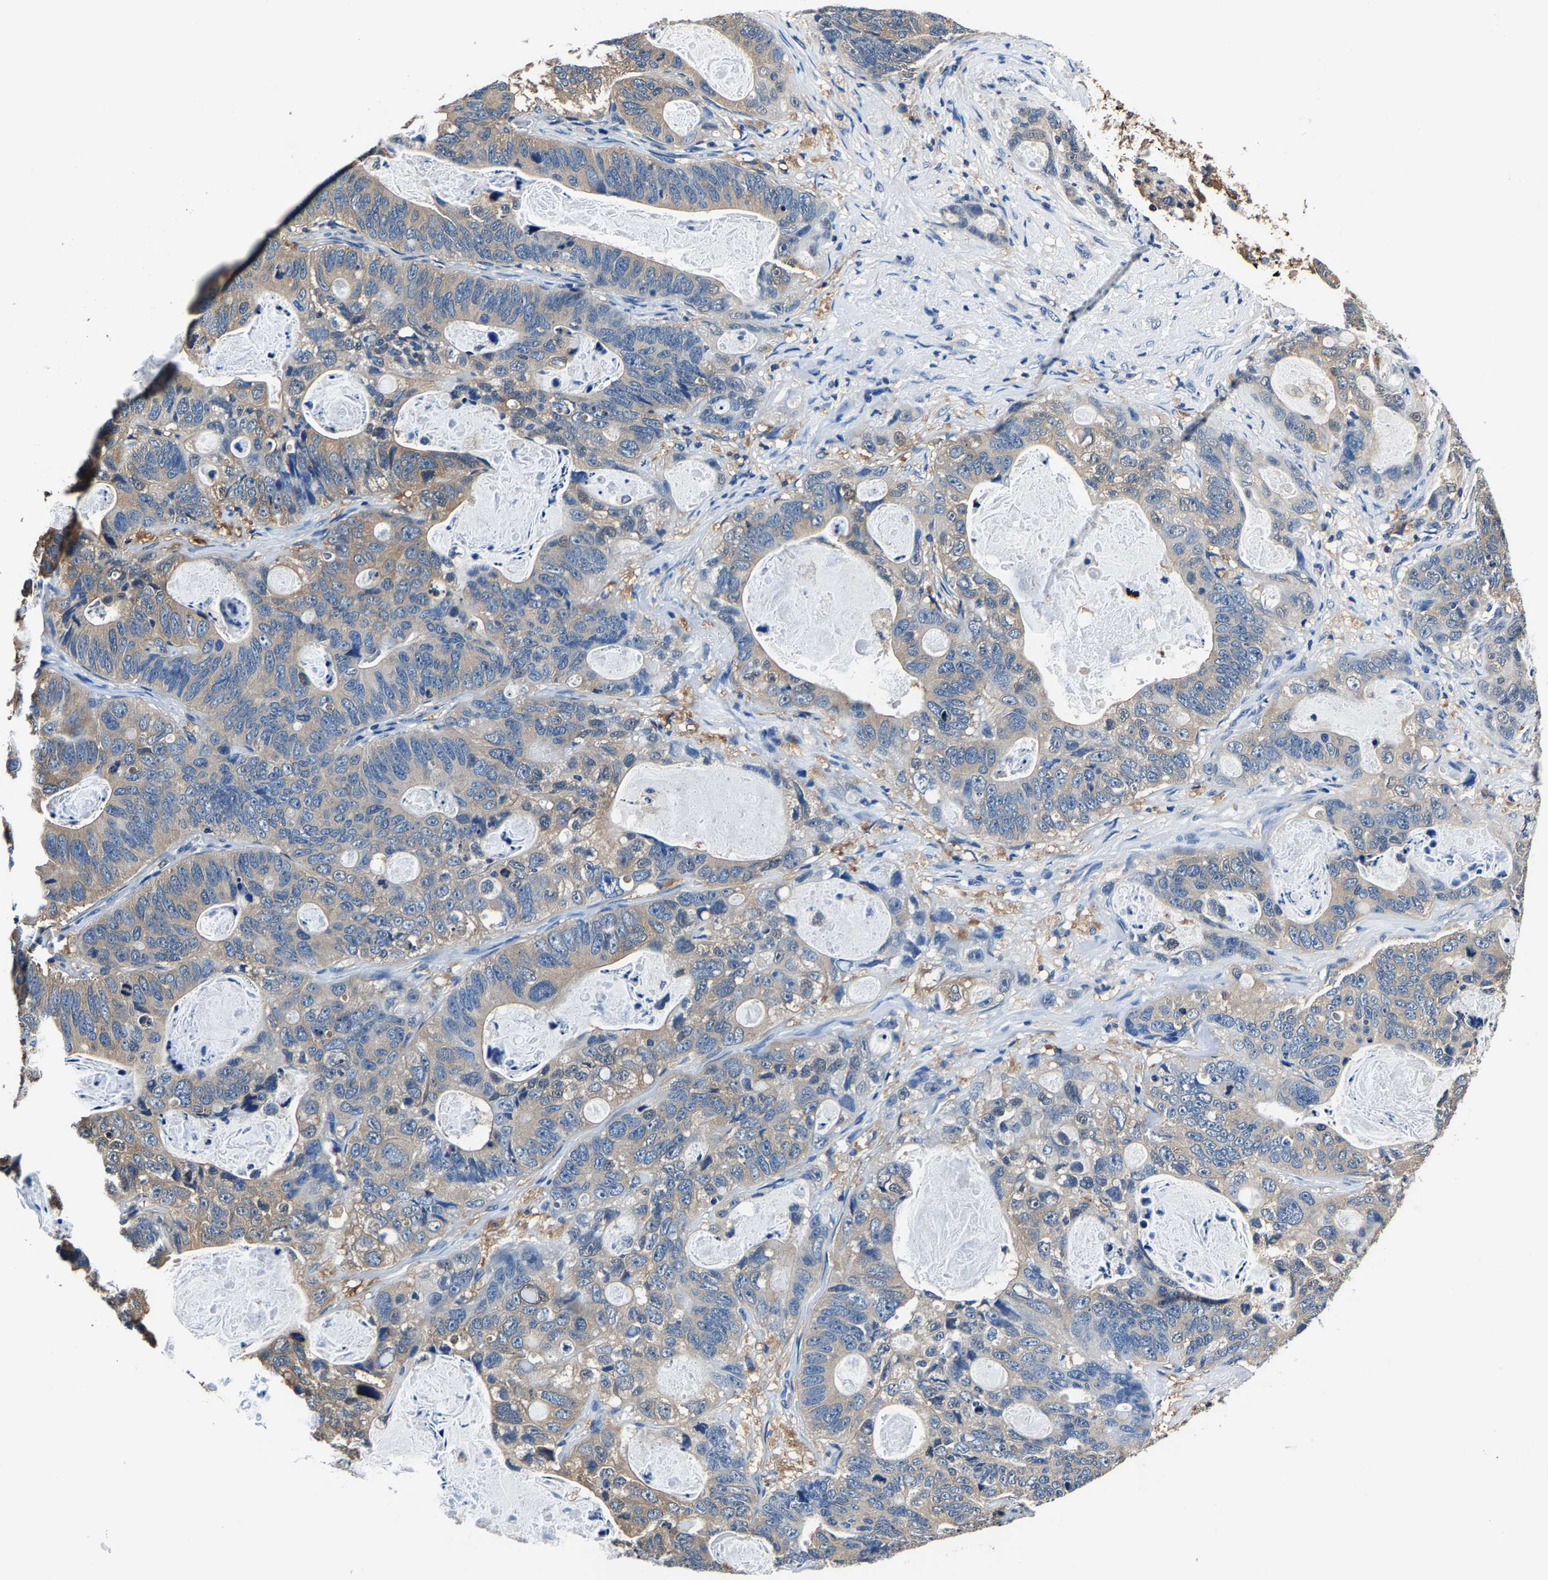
{"staining": {"intensity": "weak", "quantity": "<25%", "location": "cytoplasmic/membranous"}, "tissue": "stomach cancer", "cell_type": "Tumor cells", "image_type": "cancer", "snomed": [{"axis": "morphology", "description": "Normal tissue, NOS"}, {"axis": "morphology", "description": "Adenocarcinoma, NOS"}, {"axis": "topography", "description": "Stomach"}], "caption": "Stomach adenocarcinoma was stained to show a protein in brown. There is no significant expression in tumor cells.", "gene": "ALDOB", "patient": {"sex": "female", "age": 89}}